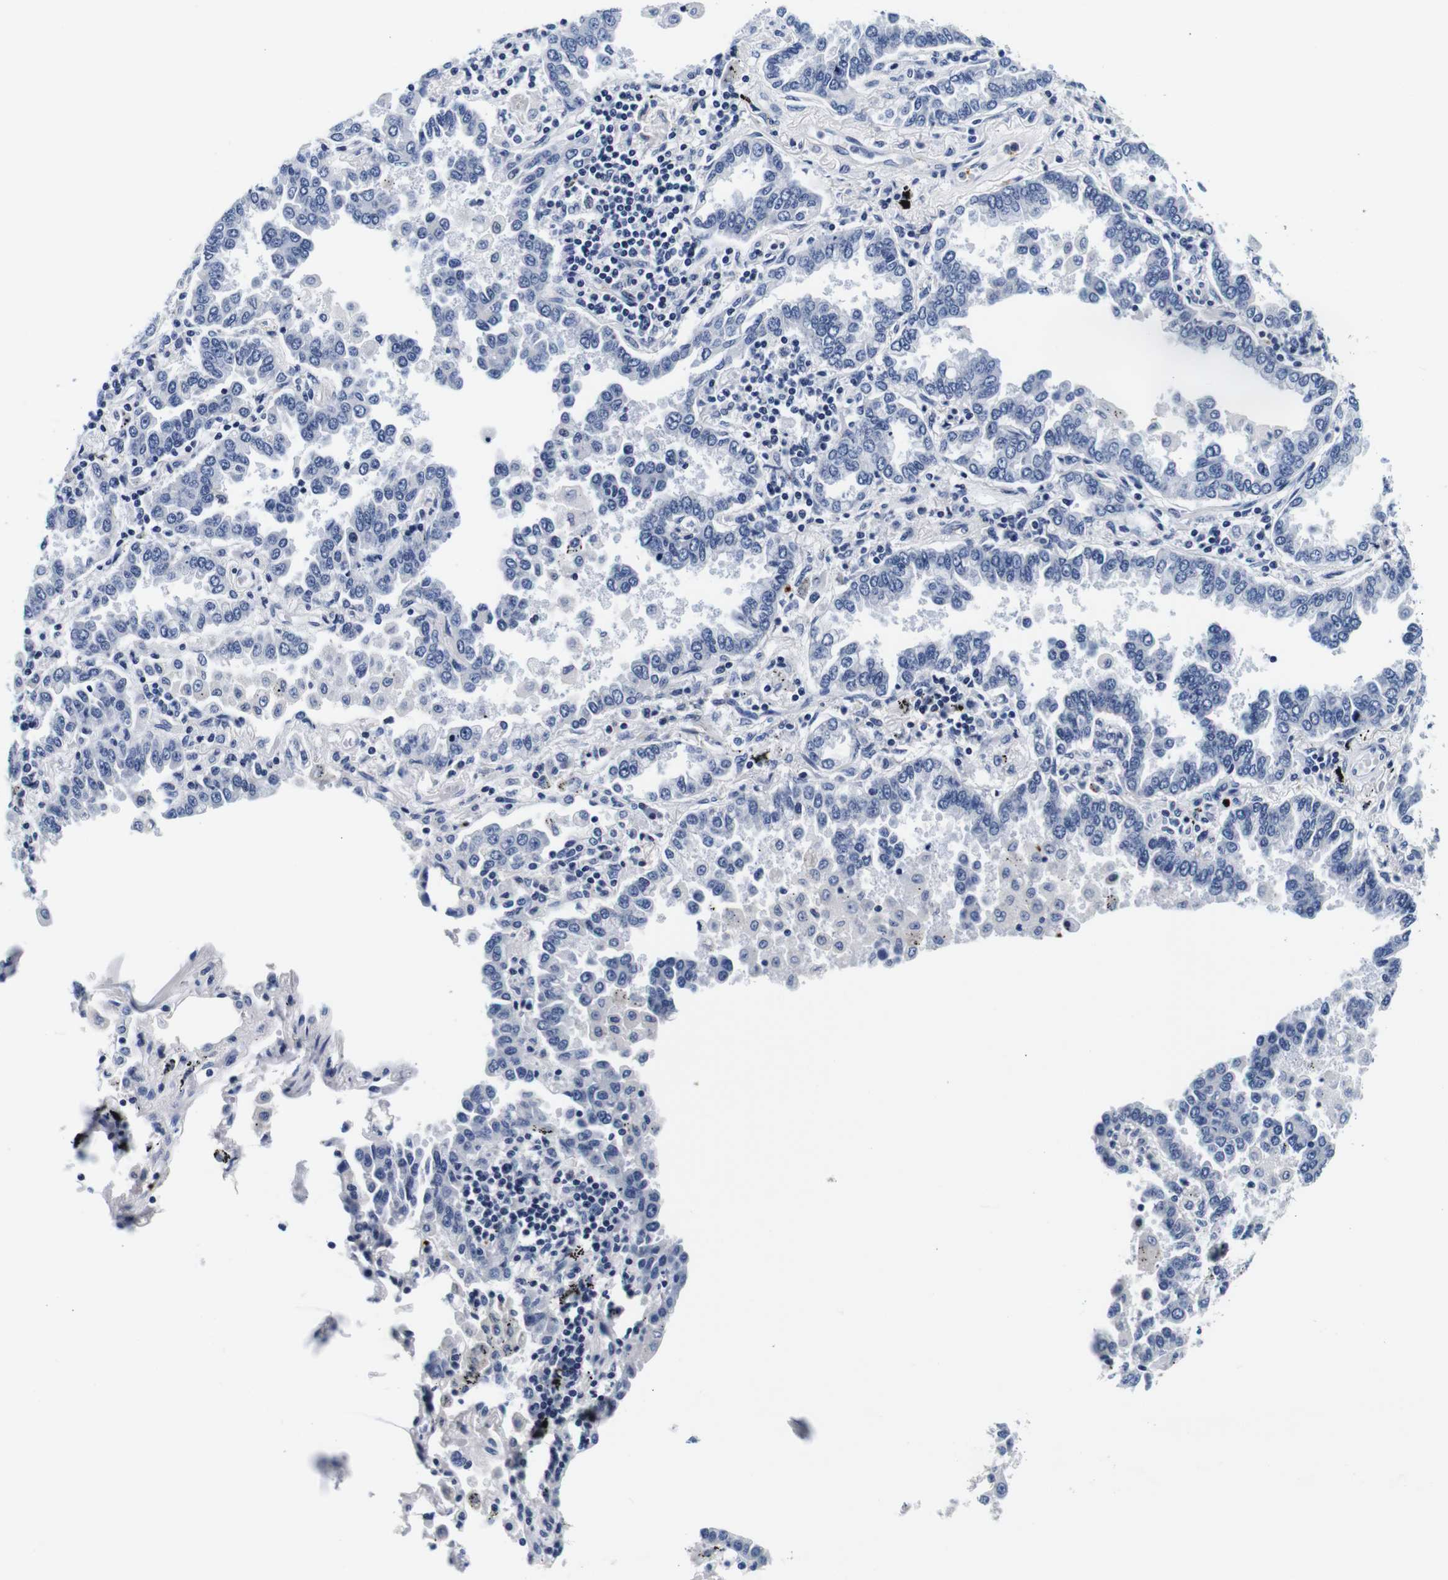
{"staining": {"intensity": "negative", "quantity": "none", "location": "none"}, "tissue": "lung cancer", "cell_type": "Tumor cells", "image_type": "cancer", "snomed": [{"axis": "morphology", "description": "Normal tissue, NOS"}, {"axis": "morphology", "description": "Adenocarcinoma, NOS"}, {"axis": "topography", "description": "Lung"}], "caption": "Human lung adenocarcinoma stained for a protein using IHC exhibits no expression in tumor cells.", "gene": "GP1BA", "patient": {"sex": "male", "age": 59}}